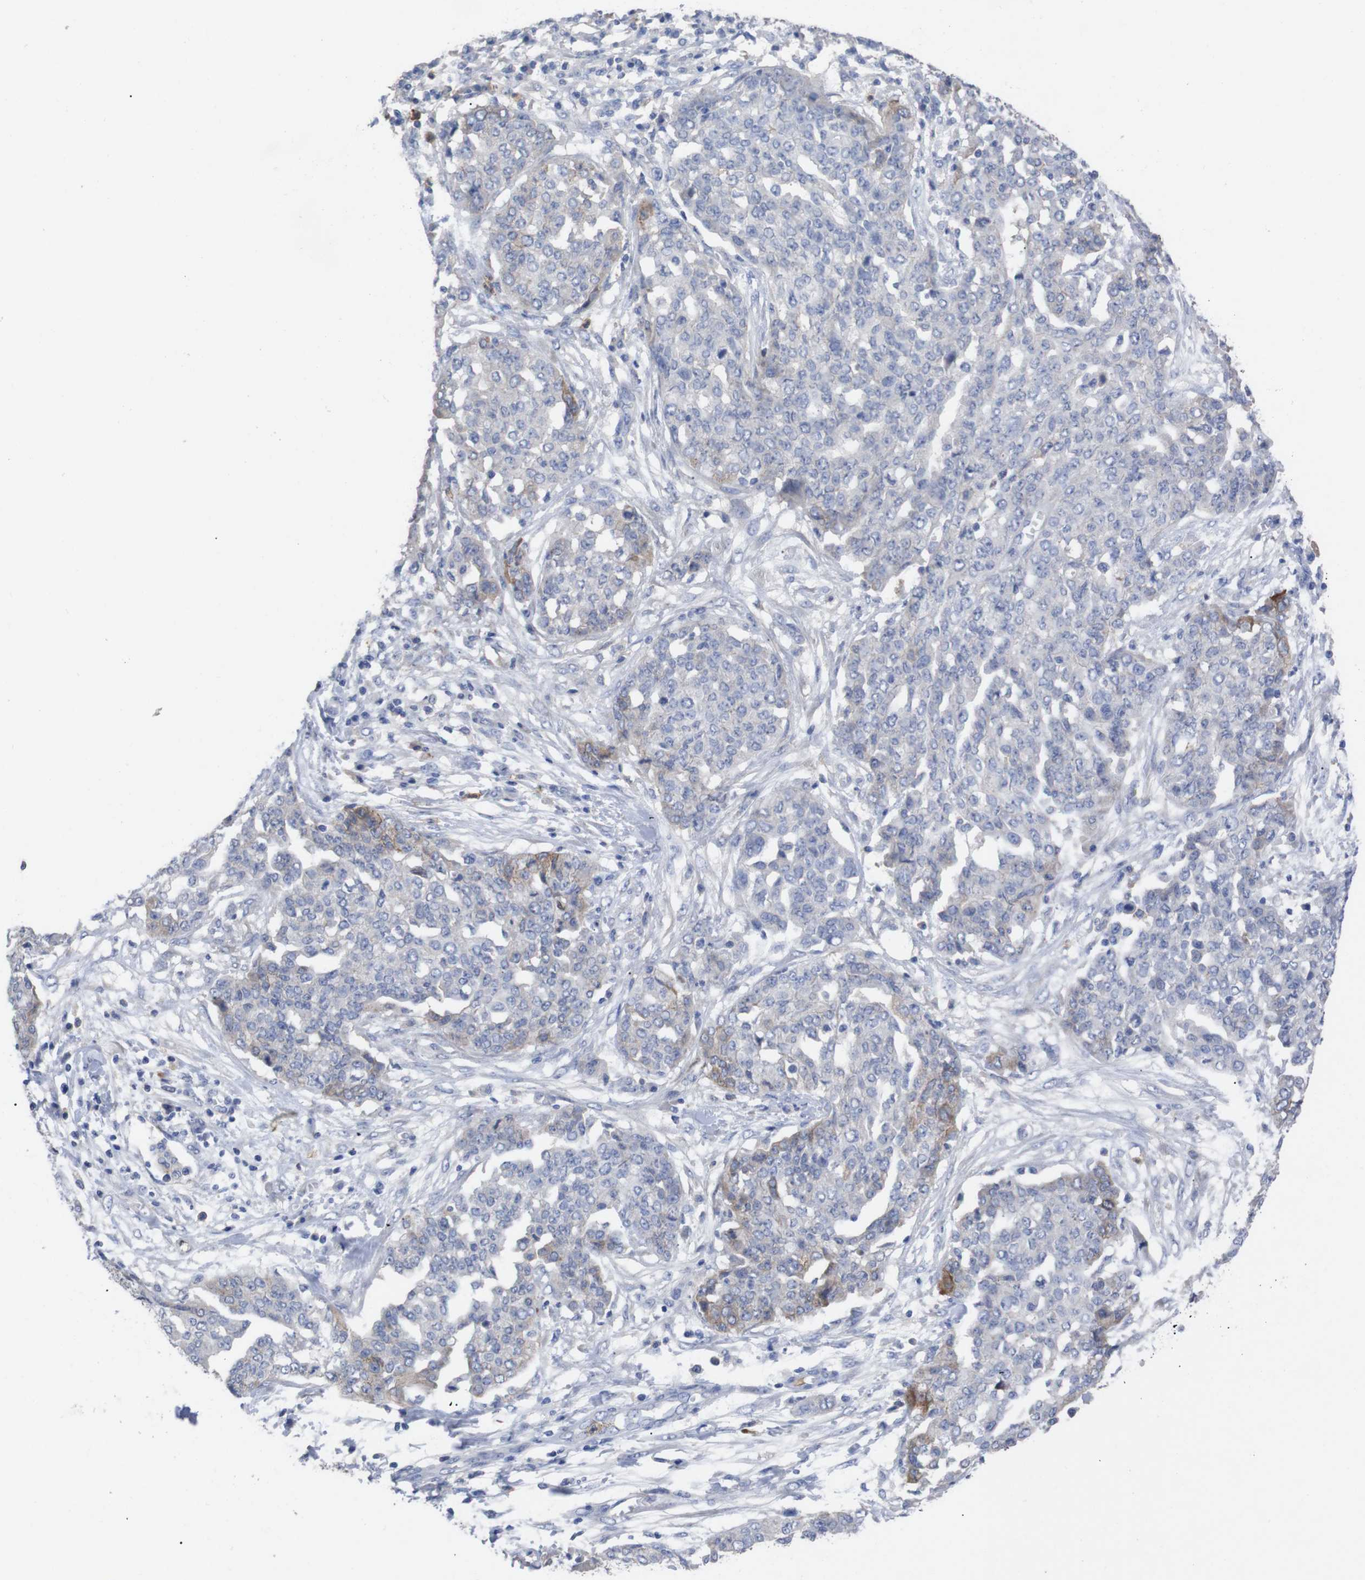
{"staining": {"intensity": "weak", "quantity": "<25%", "location": "cytoplasmic/membranous"}, "tissue": "ovarian cancer", "cell_type": "Tumor cells", "image_type": "cancer", "snomed": [{"axis": "morphology", "description": "Cystadenocarcinoma, serous, NOS"}, {"axis": "topography", "description": "Soft tissue"}, {"axis": "topography", "description": "Ovary"}], "caption": "DAB (3,3'-diaminobenzidine) immunohistochemical staining of ovarian cancer displays no significant positivity in tumor cells.", "gene": "C5AR1", "patient": {"sex": "female", "age": 57}}